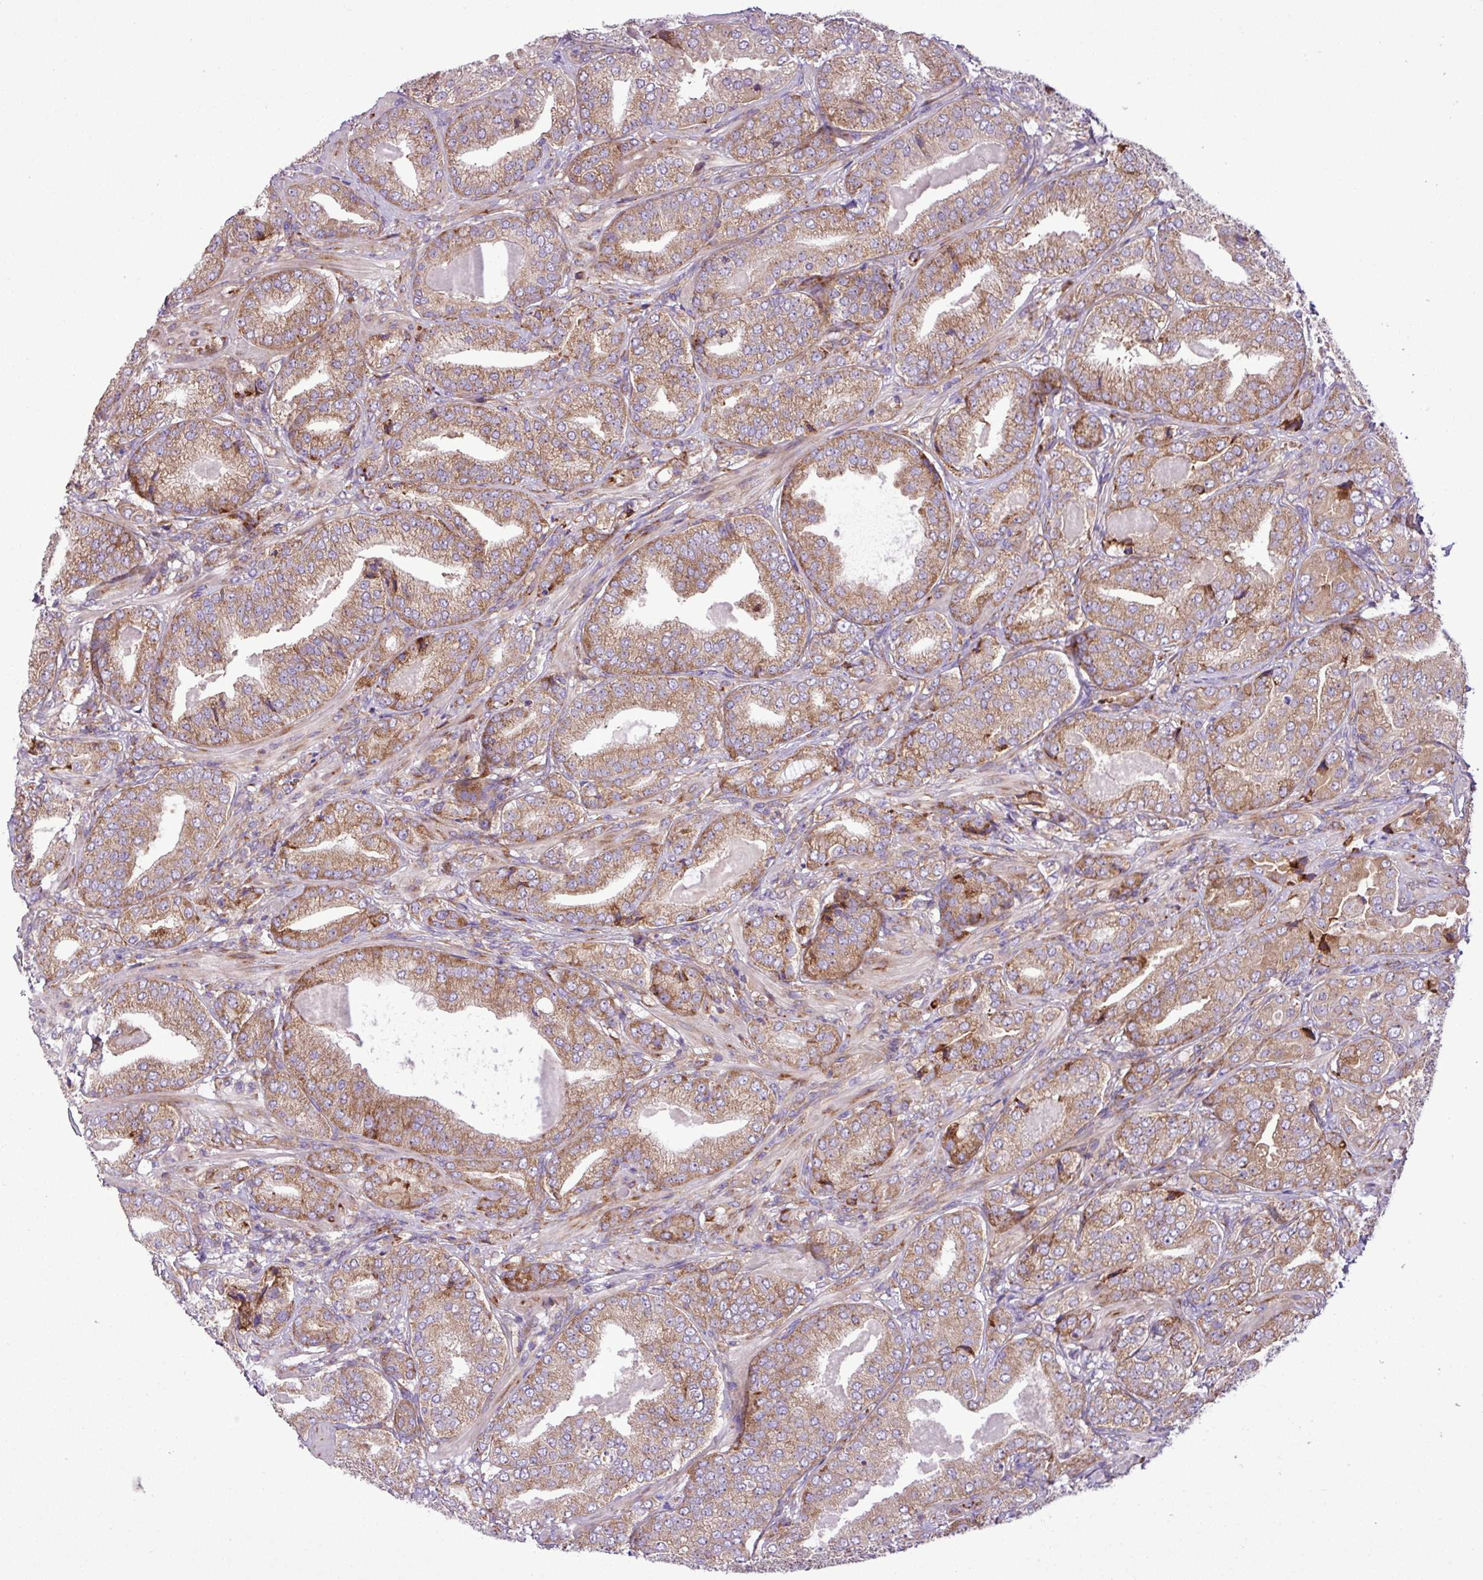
{"staining": {"intensity": "moderate", "quantity": ">75%", "location": "cytoplasmic/membranous"}, "tissue": "prostate cancer", "cell_type": "Tumor cells", "image_type": "cancer", "snomed": [{"axis": "morphology", "description": "Adenocarcinoma, High grade"}, {"axis": "topography", "description": "Prostate"}], "caption": "High-grade adenocarcinoma (prostate) was stained to show a protein in brown. There is medium levels of moderate cytoplasmic/membranous expression in about >75% of tumor cells.", "gene": "RPL13", "patient": {"sex": "male", "age": 63}}